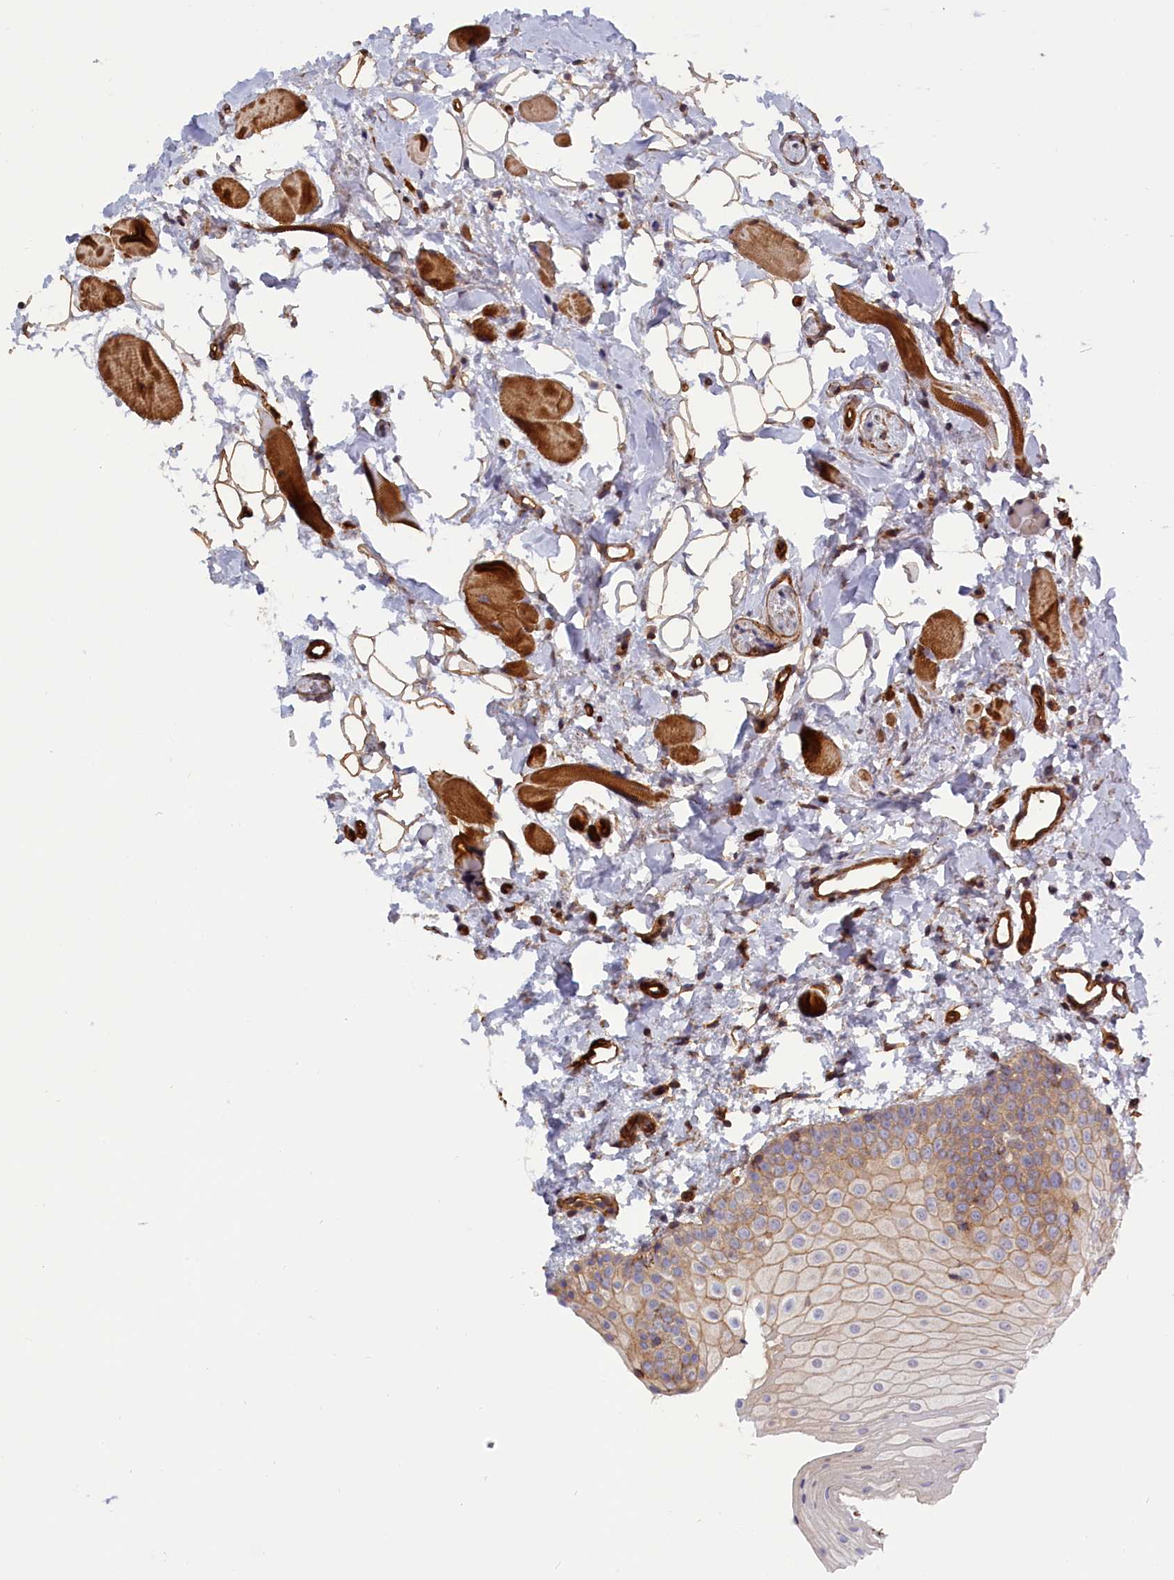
{"staining": {"intensity": "weak", "quantity": ">75%", "location": "cytoplasmic/membranous"}, "tissue": "oral mucosa", "cell_type": "Squamous epithelial cells", "image_type": "normal", "snomed": [{"axis": "morphology", "description": "Normal tissue, NOS"}, {"axis": "topography", "description": "Oral tissue"}], "caption": "Normal oral mucosa displays weak cytoplasmic/membranous staining in about >75% of squamous epithelial cells, visualized by immunohistochemistry.", "gene": "ANKRD27", "patient": {"sex": "male", "age": 28}}